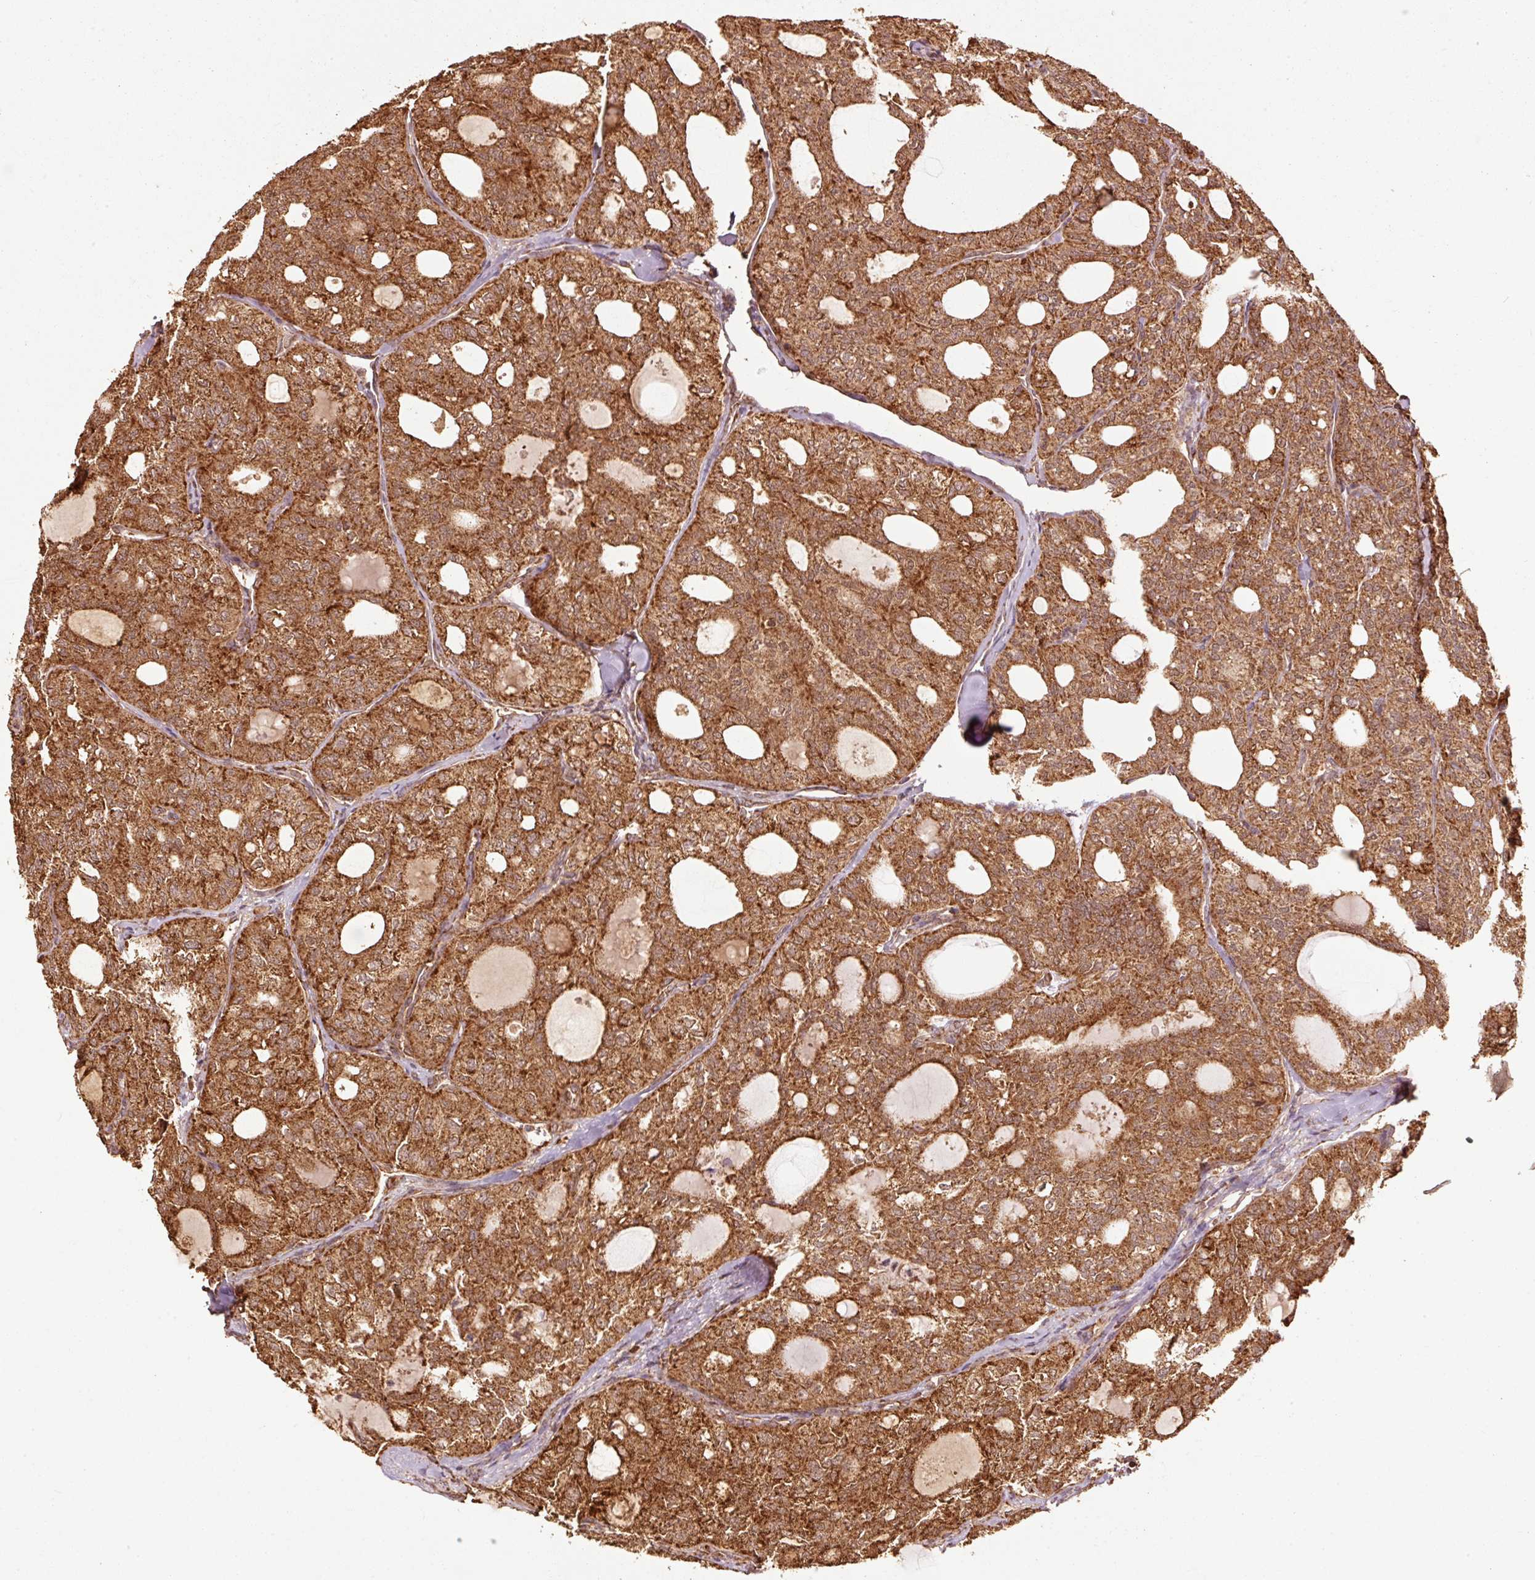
{"staining": {"intensity": "strong", "quantity": ">75%", "location": "cytoplasmic/membranous"}, "tissue": "thyroid cancer", "cell_type": "Tumor cells", "image_type": "cancer", "snomed": [{"axis": "morphology", "description": "Follicular adenoma carcinoma, NOS"}, {"axis": "topography", "description": "Thyroid gland"}], "caption": "Protein expression analysis of human thyroid follicular adenoma carcinoma reveals strong cytoplasmic/membranous staining in approximately >75% of tumor cells. The staining was performed using DAB (3,3'-diaminobenzidine), with brown indicating positive protein expression. Nuclei are stained blue with hematoxylin.", "gene": "MRPL16", "patient": {"sex": "male", "age": 75}}